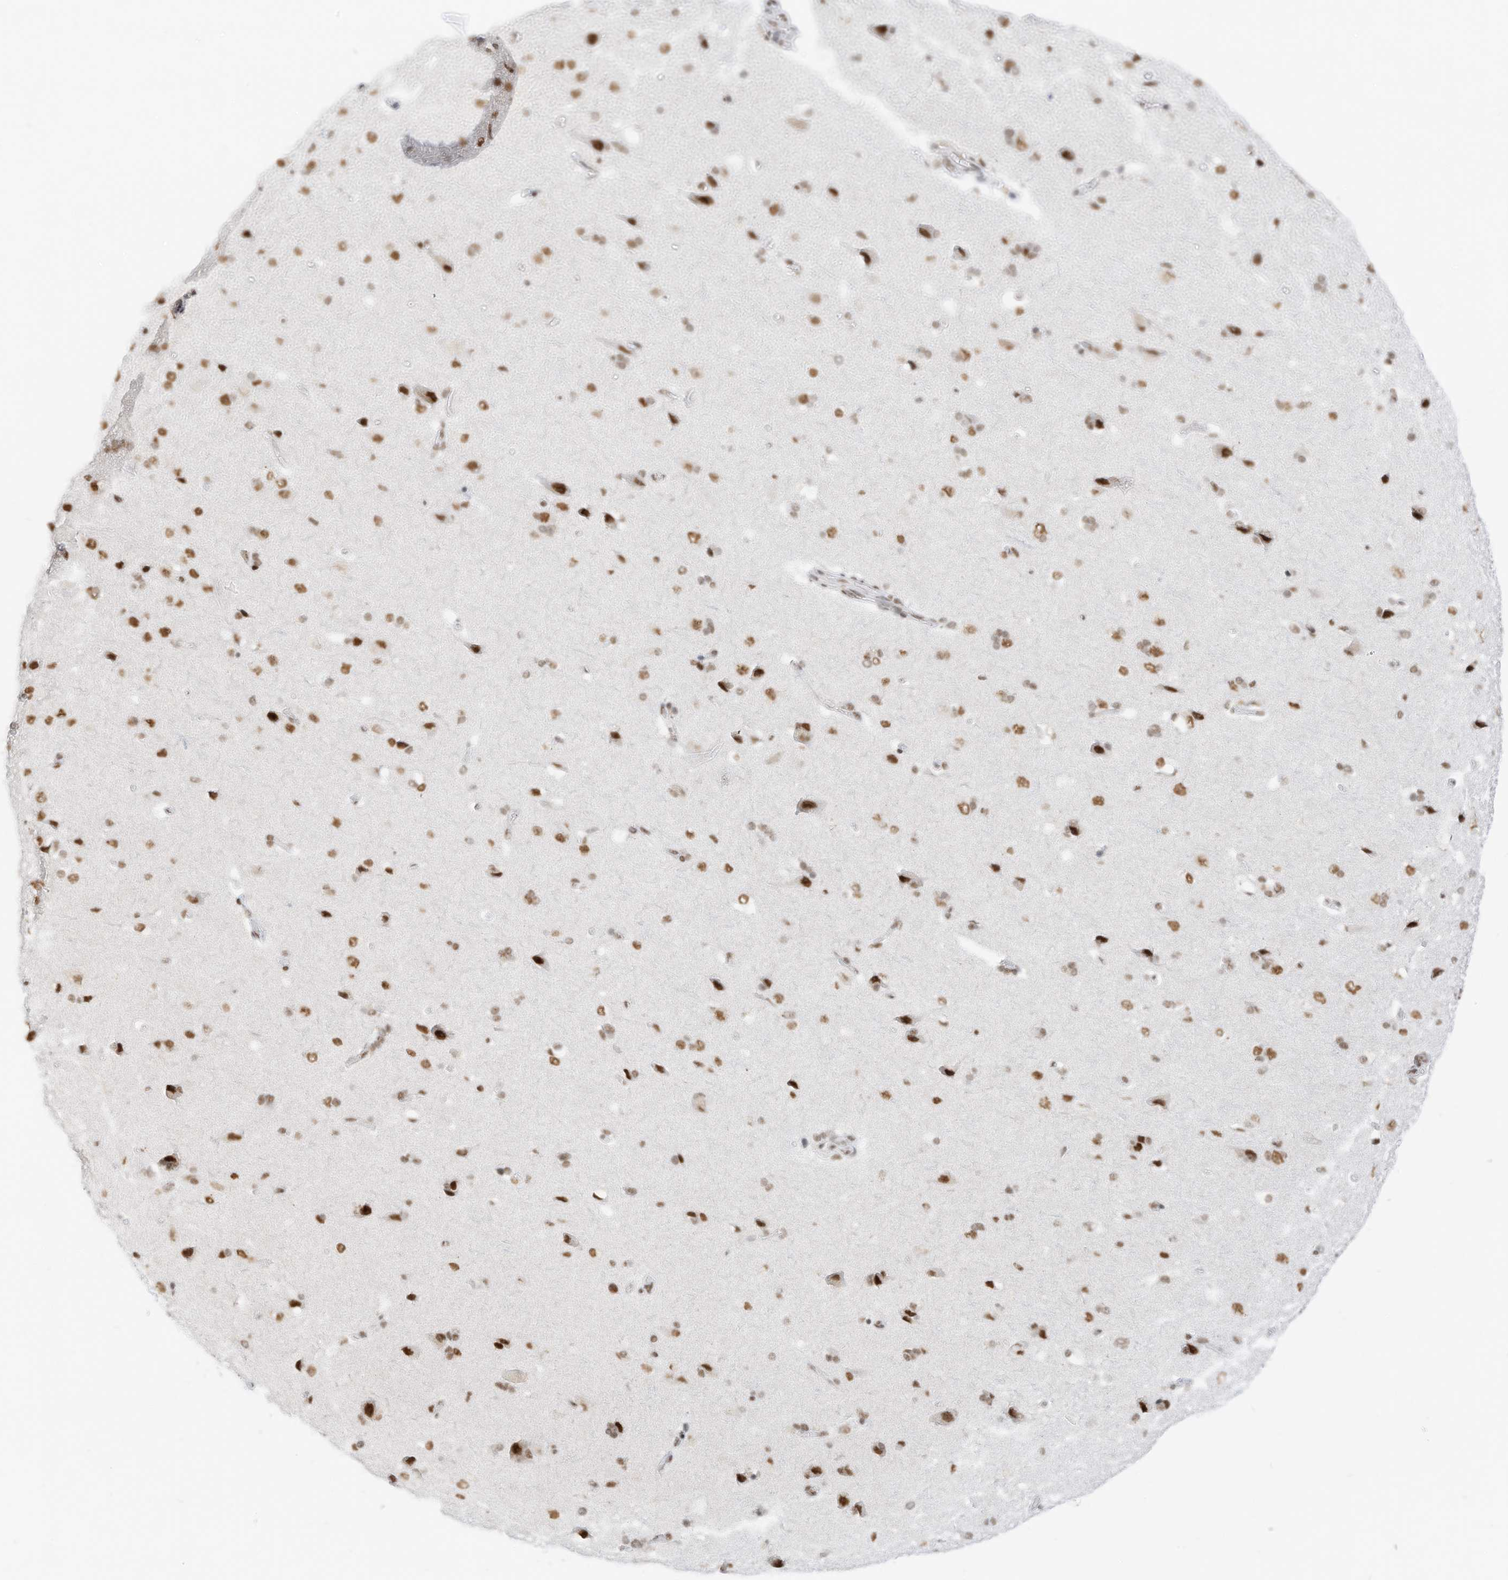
{"staining": {"intensity": "moderate", "quantity": ">75%", "location": "nuclear"}, "tissue": "cerebral cortex", "cell_type": "Endothelial cells", "image_type": "normal", "snomed": [{"axis": "morphology", "description": "Normal tissue, NOS"}, {"axis": "topography", "description": "Cerebral cortex"}], "caption": "Immunohistochemistry image of unremarkable cerebral cortex stained for a protein (brown), which displays medium levels of moderate nuclear staining in about >75% of endothelial cells.", "gene": "SMARCA2", "patient": {"sex": "male", "age": 62}}